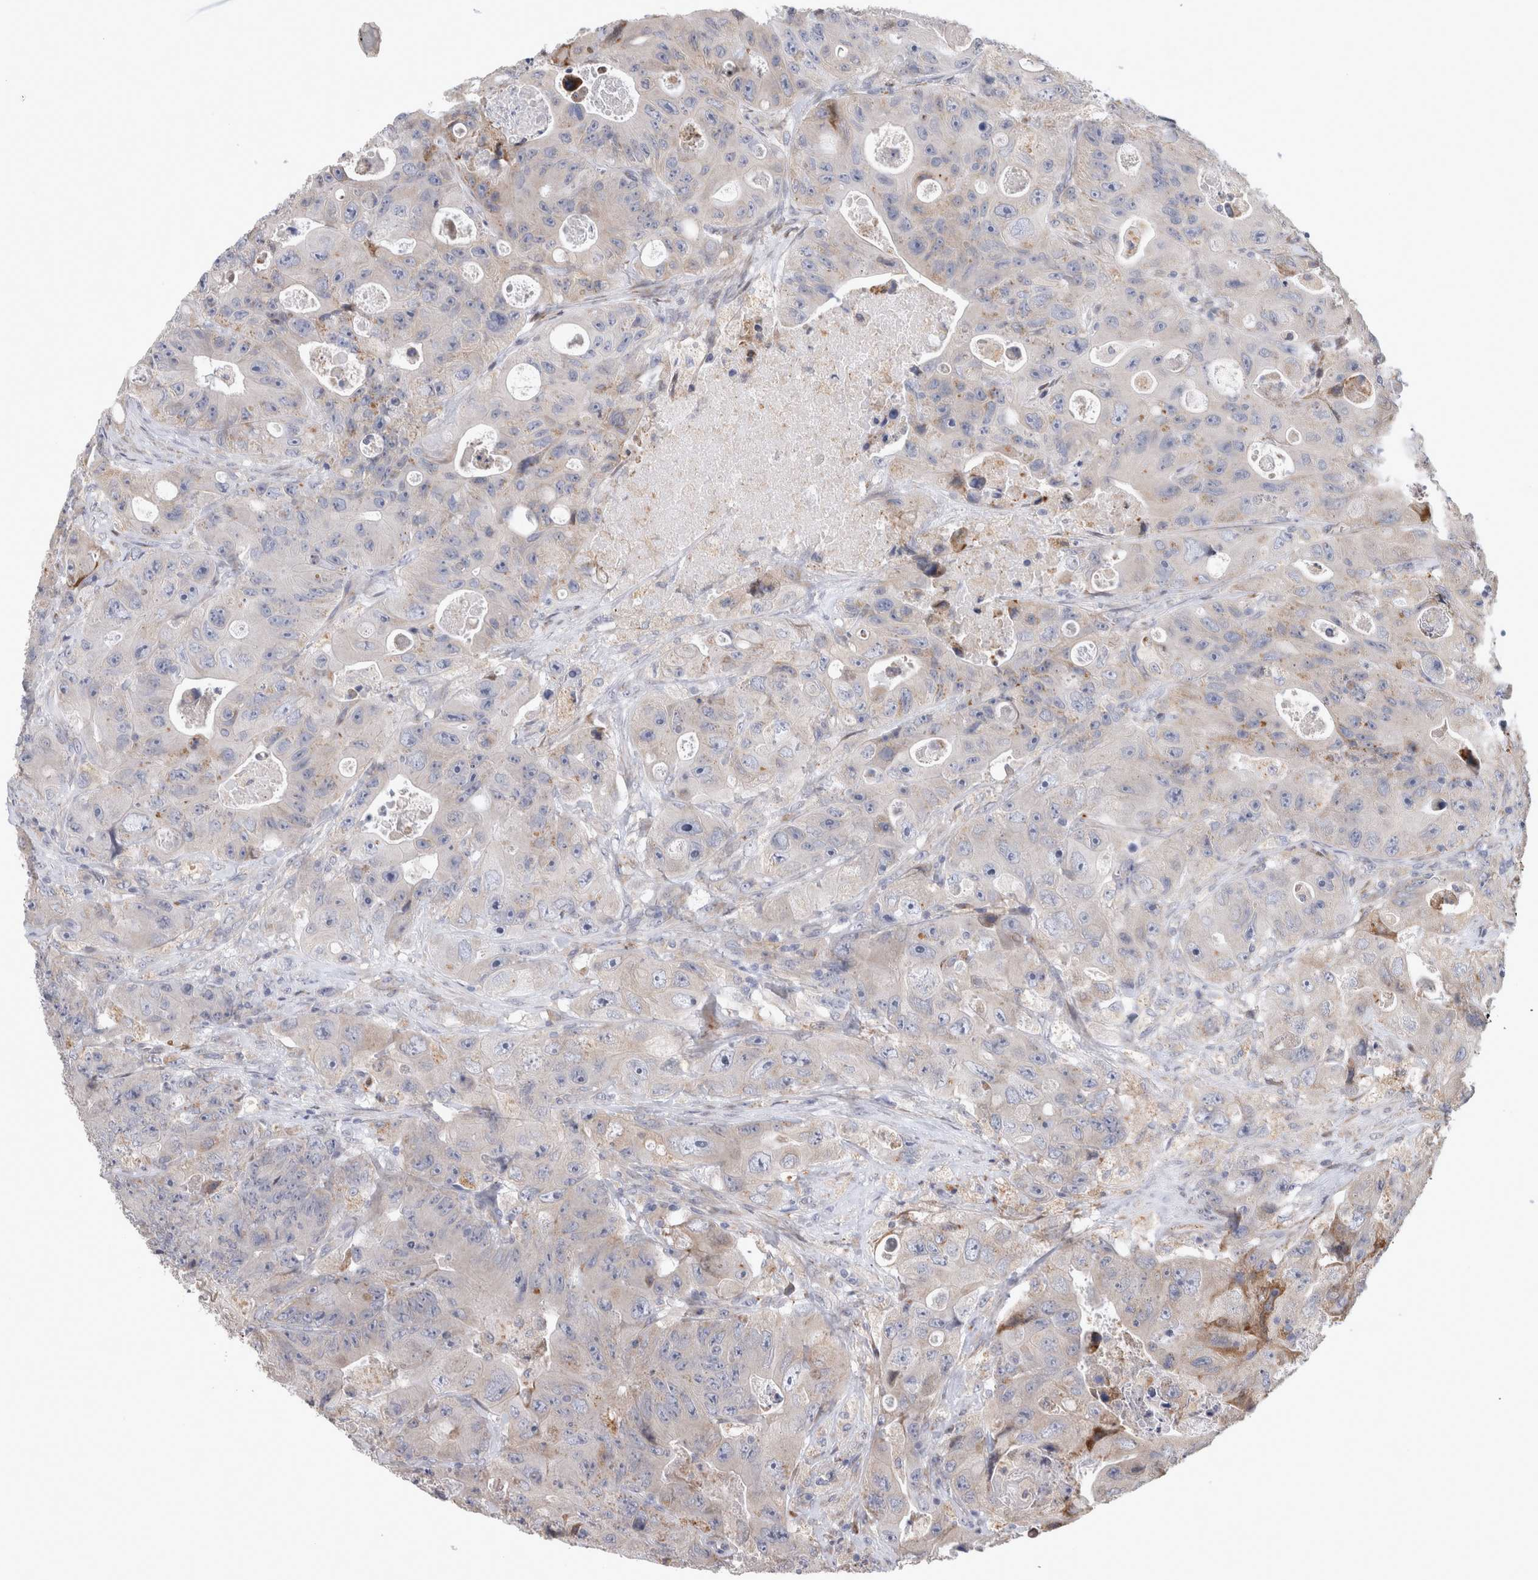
{"staining": {"intensity": "weak", "quantity": "<25%", "location": "cytoplasmic/membranous"}, "tissue": "colorectal cancer", "cell_type": "Tumor cells", "image_type": "cancer", "snomed": [{"axis": "morphology", "description": "Adenocarcinoma, NOS"}, {"axis": "topography", "description": "Colon"}], "caption": "DAB (3,3'-diaminobenzidine) immunohistochemical staining of human colorectal cancer (adenocarcinoma) shows no significant positivity in tumor cells. The staining is performed using DAB (3,3'-diaminobenzidine) brown chromogen with nuclei counter-stained in using hematoxylin.", "gene": "TRMT9B", "patient": {"sex": "female", "age": 46}}